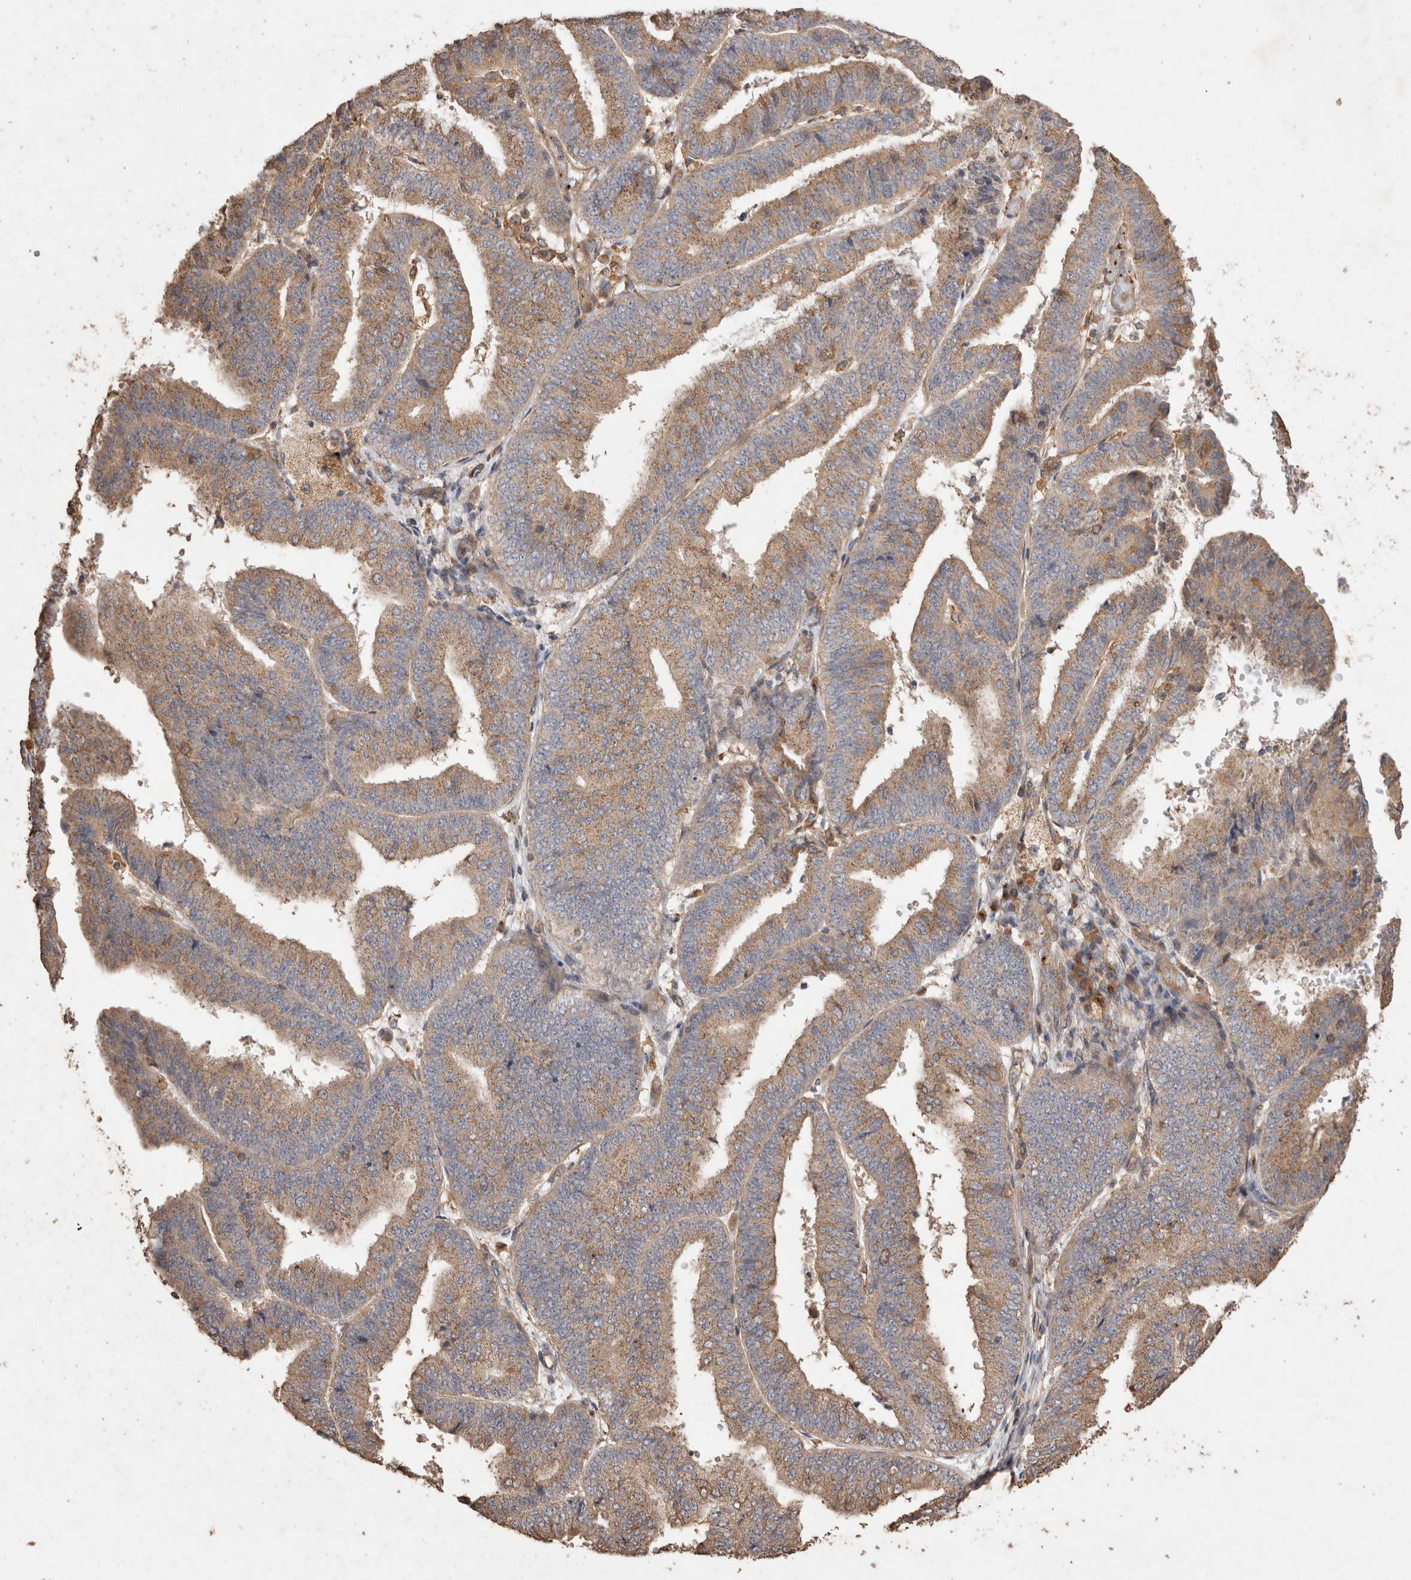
{"staining": {"intensity": "moderate", "quantity": ">75%", "location": "cytoplasmic/membranous"}, "tissue": "endometrial cancer", "cell_type": "Tumor cells", "image_type": "cancer", "snomed": [{"axis": "morphology", "description": "Adenocarcinoma, NOS"}, {"axis": "topography", "description": "Endometrium"}], "caption": "A medium amount of moderate cytoplasmic/membranous positivity is identified in about >75% of tumor cells in endometrial cancer (adenocarcinoma) tissue. The staining was performed using DAB to visualize the protein expression in brown, while the nuclei were stained in blue with hematoxylin (Magnification: 20x).", "gene": "SNX31", "patient": {"sex": "female", "age": 63}}